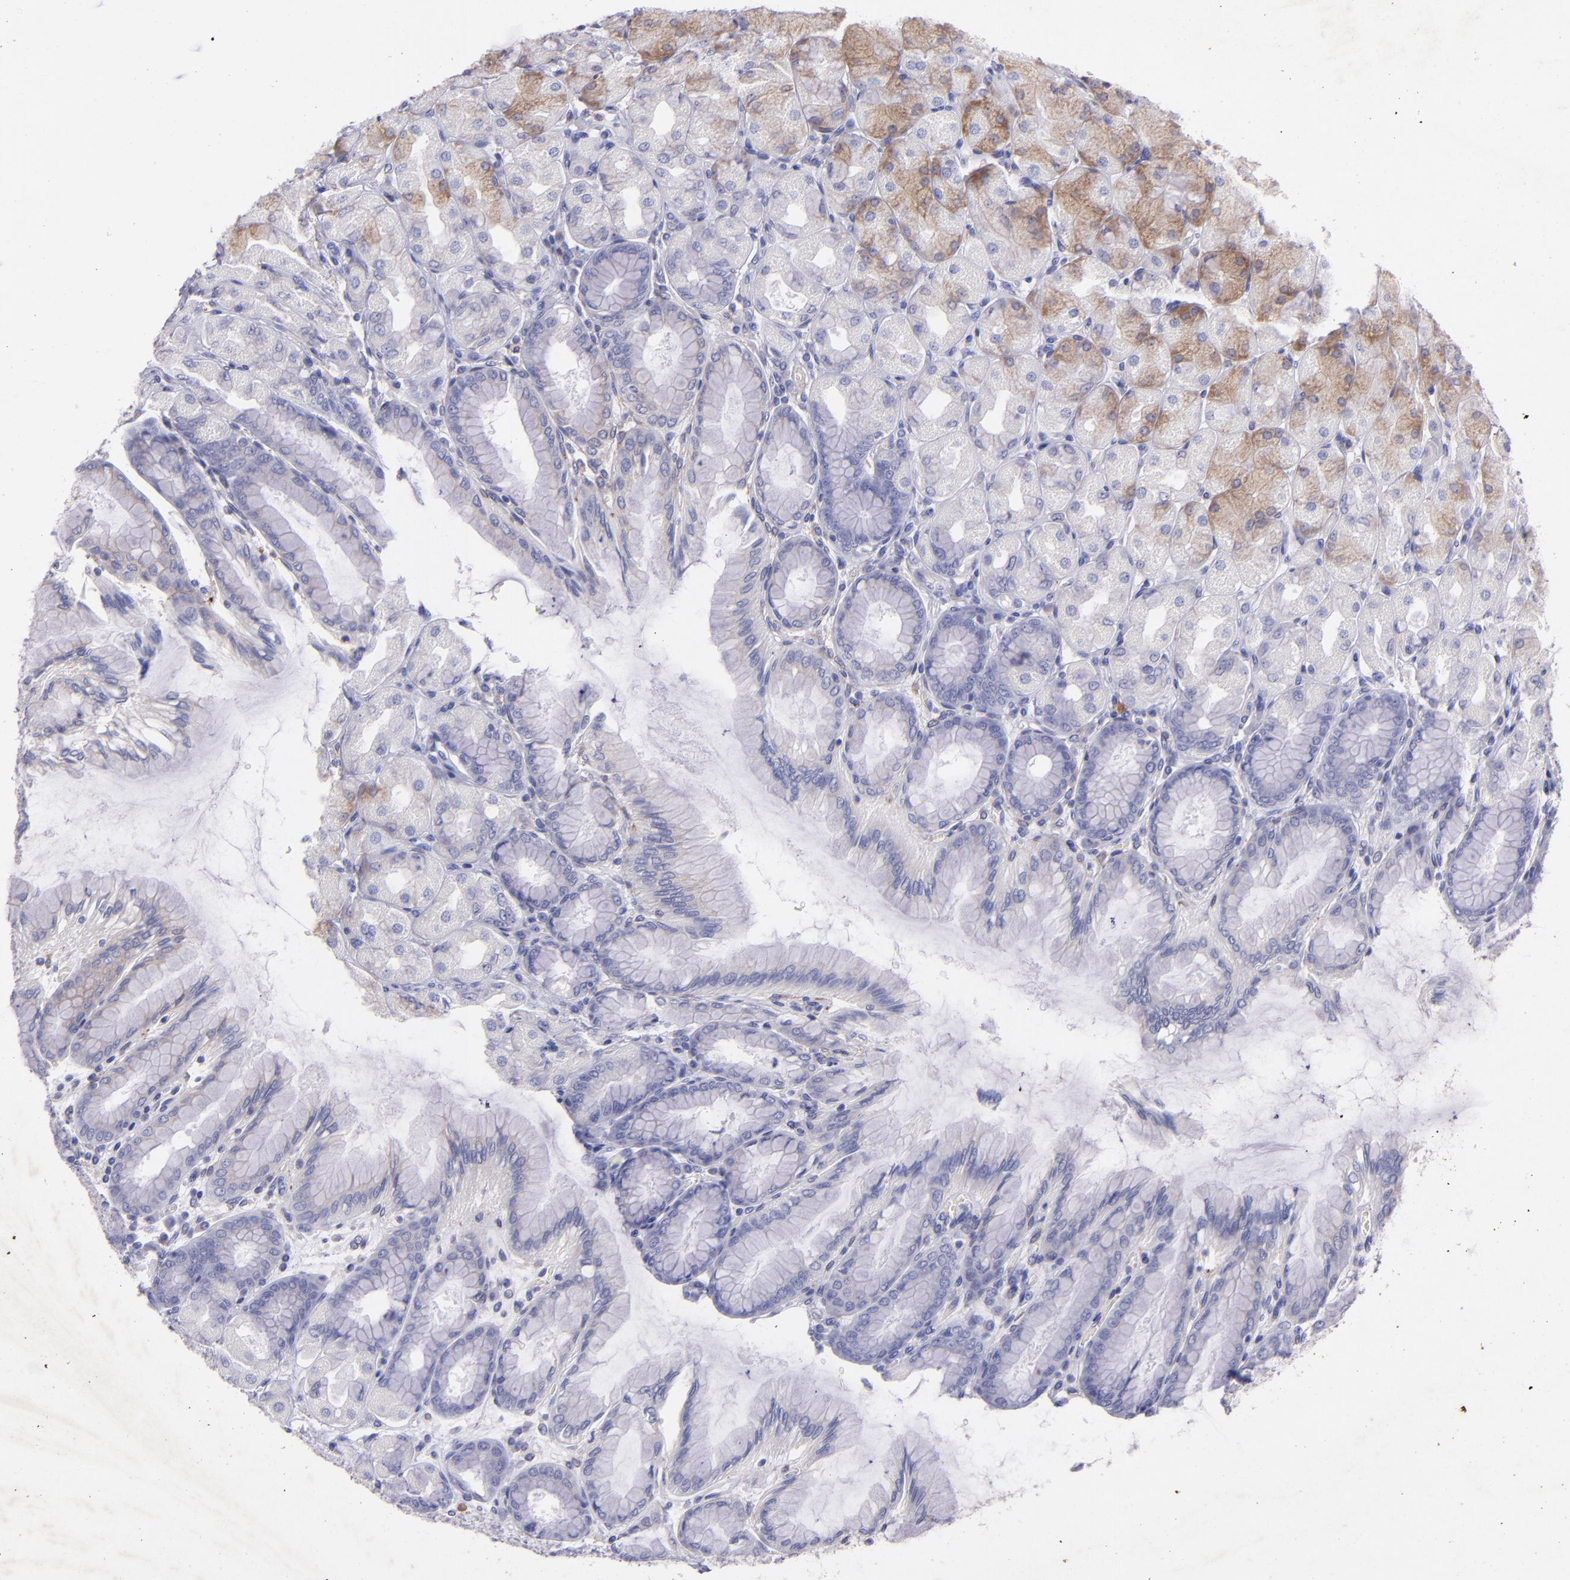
{"staining": {"intensity": "moderate", "quantity": "<25%", "location": "cytoplasmic/membranous"}, "tissue": "stomach", "cell_type": "Glandular cells", "image_type": "normal", "snomed": [{"axis": "morphology", "description": "Normal tissue, NOS"}, {"axis": "topography", "description": "Stomach, upper"}], "caption": "Protein staining of unremarkable stomach displays moderate cytoplasmic/membranous staining in approximately <25% of glandular cells. Ihc stains the protein of interest in brown and the nuclei are stained blue.", "gene": "RET", "patient": {"sex": "female", "age": 56}}